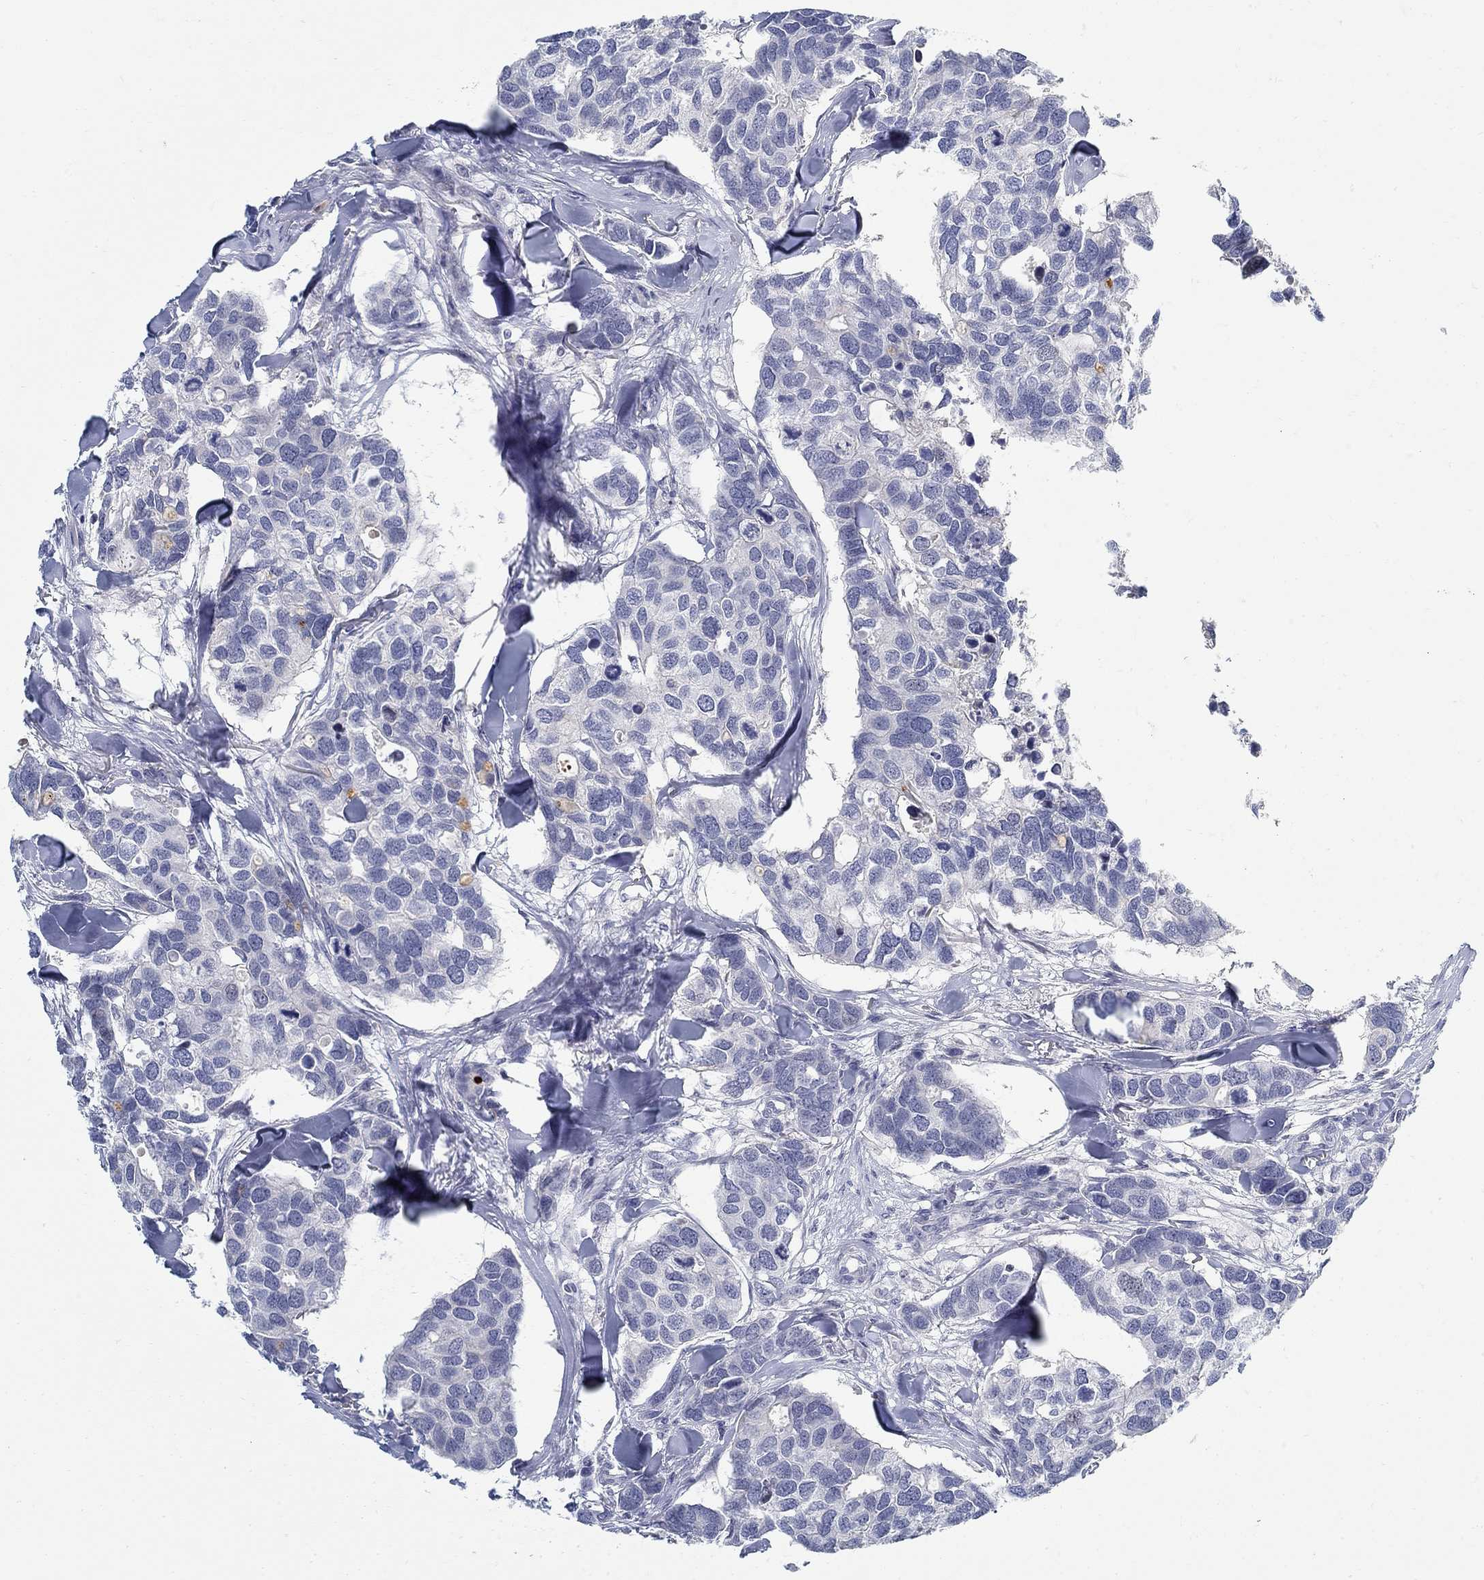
{"staining": {"intensity": "negative", "quantity": "none", "location": "none"}, "tissue": "breast cancer", "cell_type": "Tumor cells", "image_type": "cancer", "snomed": [{"axis": "morphology", "description": "Duct carcinoma"}, {"axis": "topography", "description": "Breast"}], "caption": "An image of human breast cancer is negative for staining in tumor cells.", "gene": "ANO7", "patient": {"sex": "female", "age": 83}}